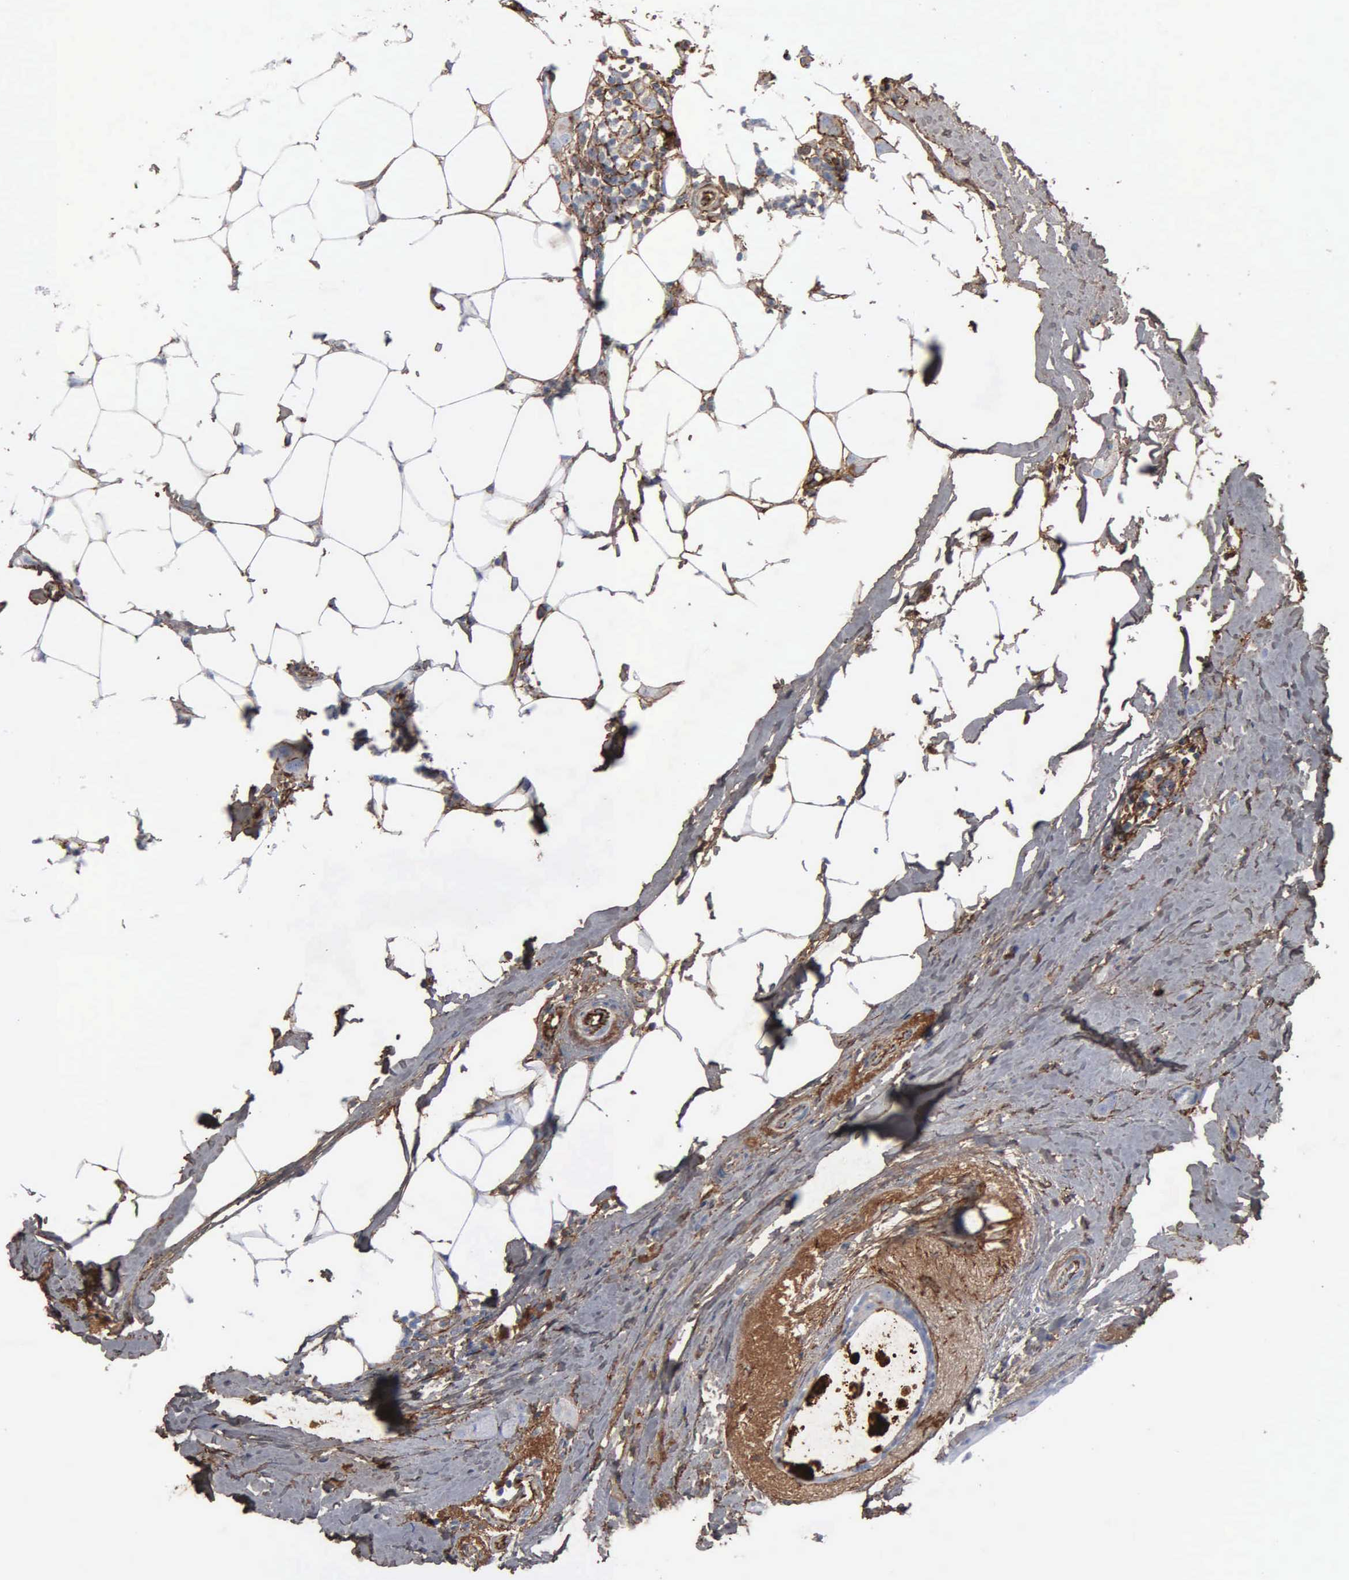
{"staining": {"intensity": "moderate", "quantity": "25%-75%", "location": "cytoplasmic/membranous"}, "tissue": "breast cancer", "cell_type": "Tumor cells", "image_type": "cancer", "snomed": [{"axis": "morphology", "description": "Lobular carcinoma"}, {"axis": "topography", "description": "Breast"}], "caption": "A histopathology image of breast cancer stained for a protein exhibits moderate cytoplasmic/membranous brown staining in tumor cells.", "gene": "FN1", "patient": {"sex": "female", "age": 55}}